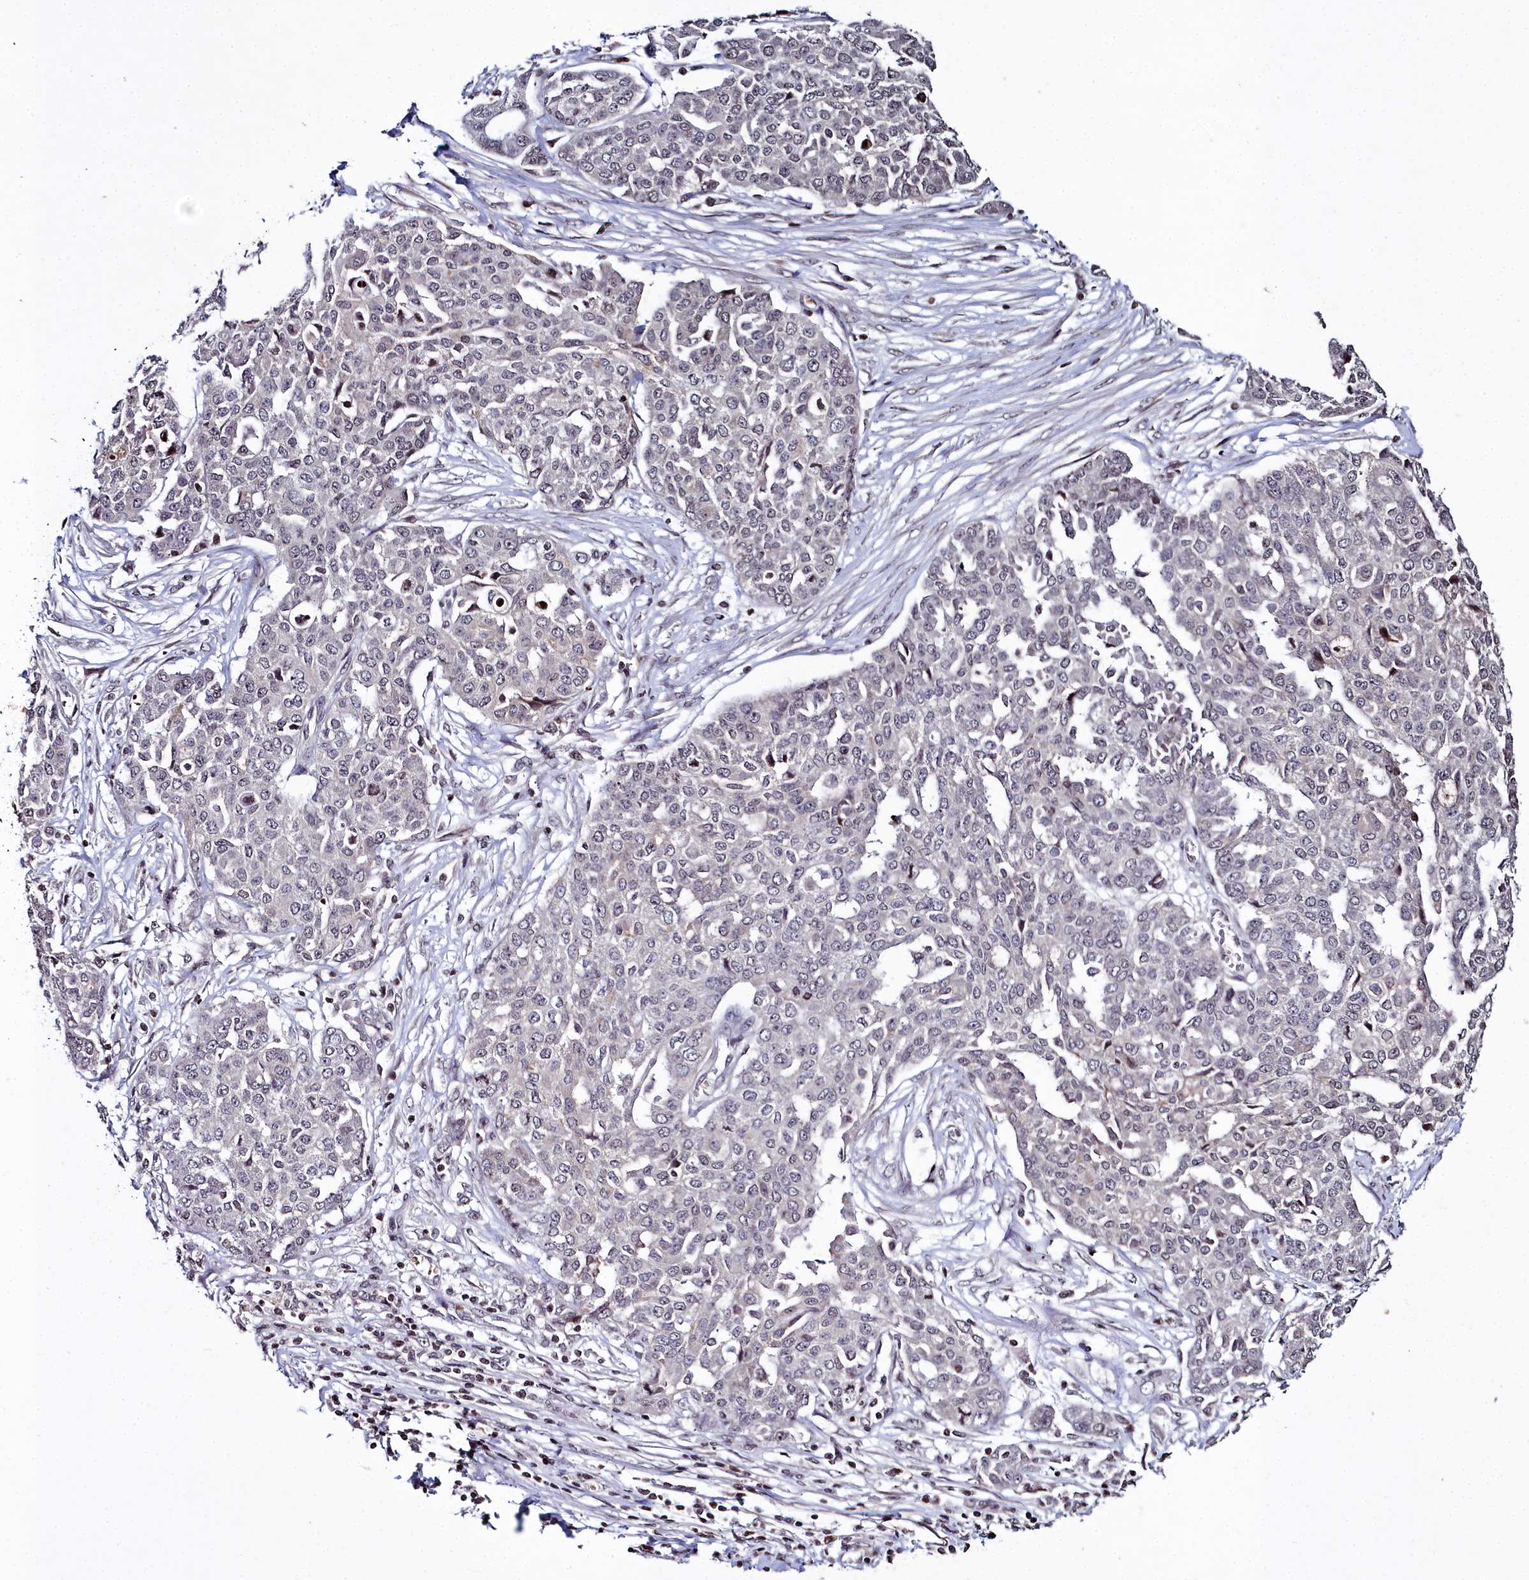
{"staining": {"intensity": "negative", "quantity": "none", "location": "none"}, "tissue": "ovarian cancer", "cell_type": "Tumor cells", "image_type": "cancer", "snomed": [{"axis": "morphology", "description": "Cystadenocarcinoma, serous, NOS"}, {"axis": "topography", "description": "Soft tissue"}, {"axis": "topography", "description": "Ovary"}], "caption": "The histopathology image displays no staining of tumor cells in ovarian cancer (serous cystadenocarcinoma).", "gene": "FZD4", "patient": {"sex": "female", "age": 57}}